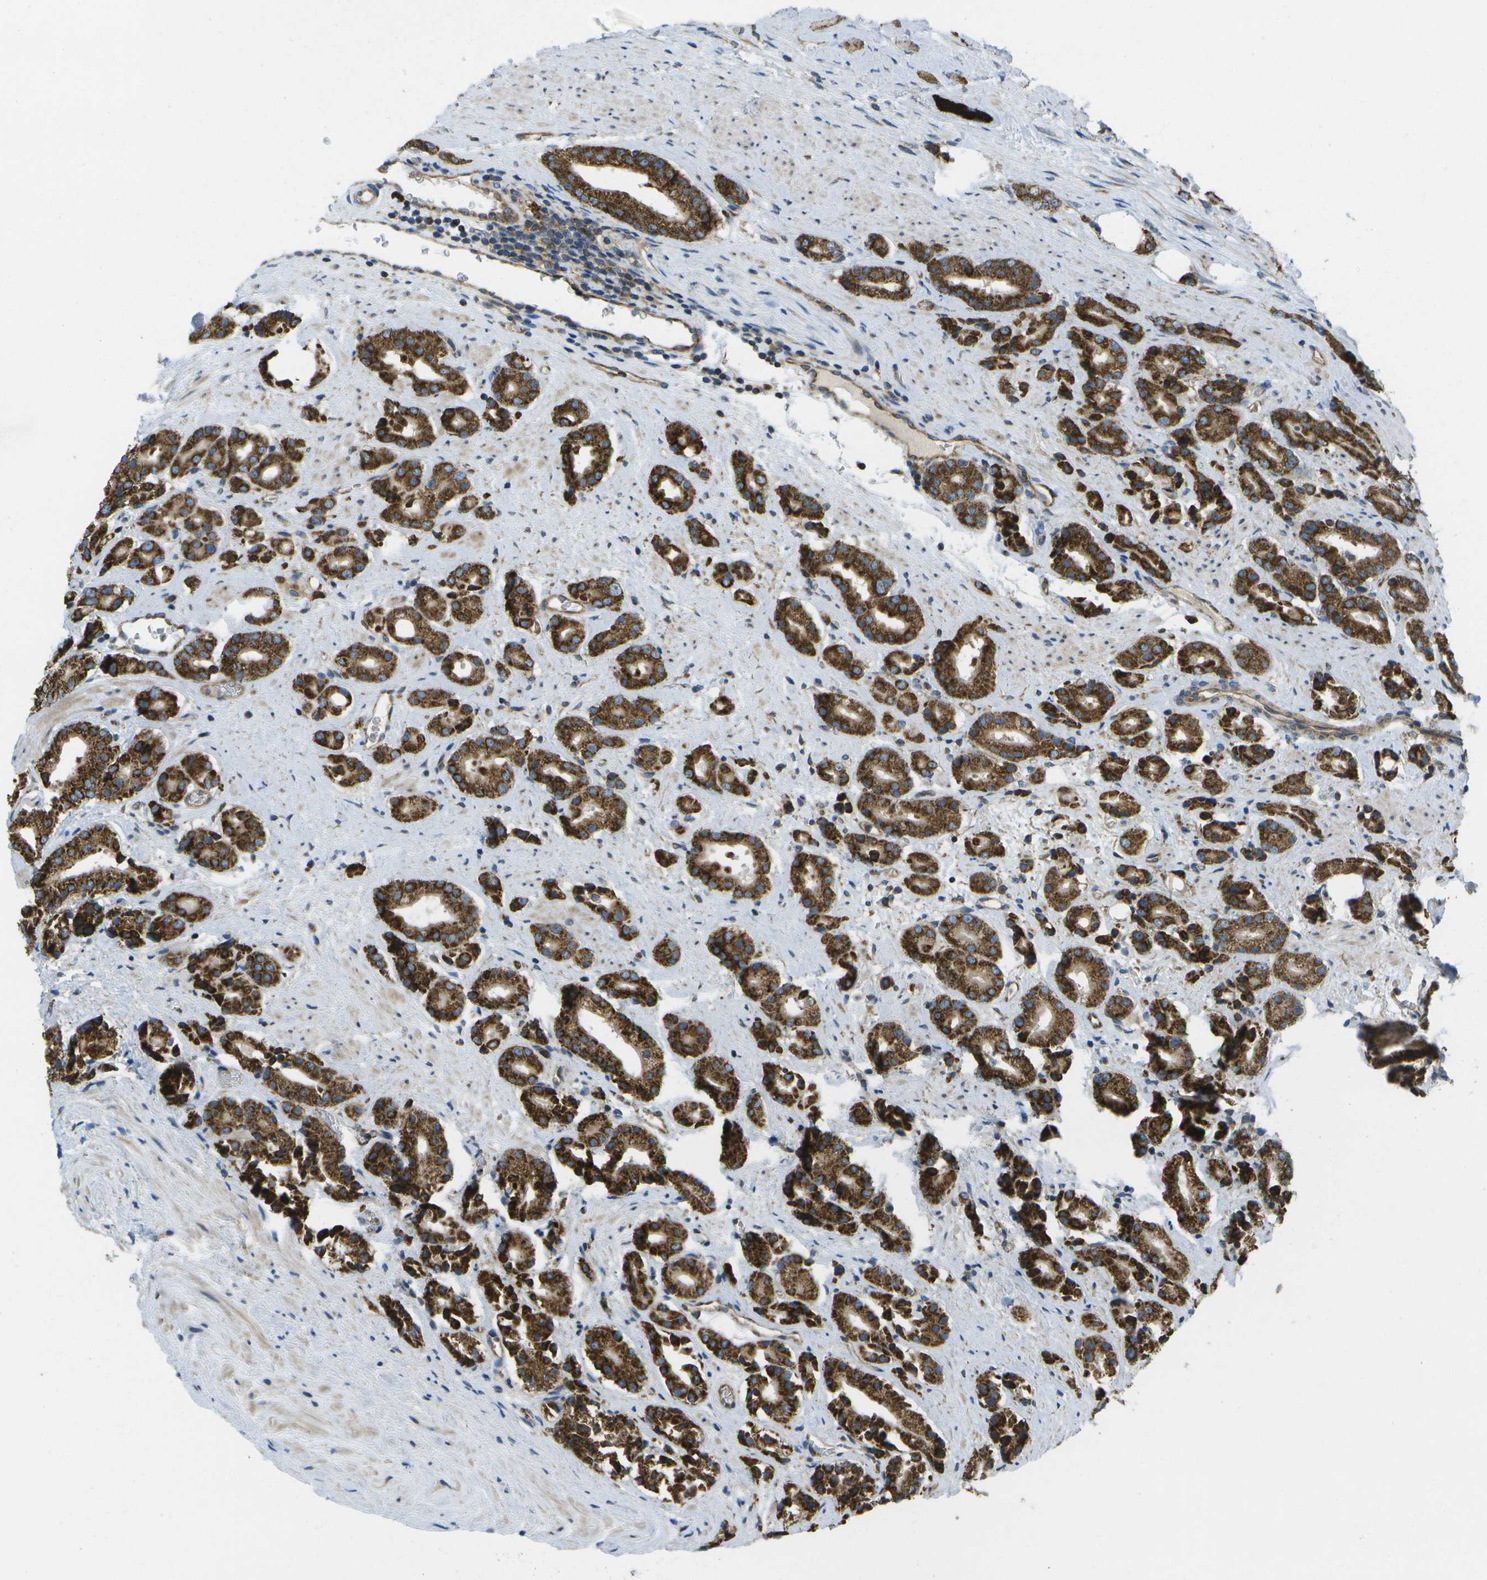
{"staining": {"intensity": "strong", "quantity": ">75%", "location": "cytoplasmic/membranous"}, "tissue": "prostate cancer", "cell_type": "Tumor cells", "image_type": "cancer", "snomed": [{"axis": "morphology", "description": "Normal tissue, NOS"}, {"axis": "morphology", "description": "Adenocarcinoma, High grade"}, {"axis": "topography", "description": "Prostate"}, {"axis": "topography", "description": "Seminal veicle"}], "caption": "Tumor cells exhibit strong cytoplasmic/membranous positivity in about >75% of cells in prostate cancer (high-grade adenocarcinoma). Nuclei are stained in blue.", "gene": "DPM3", "patient": {"sex": "male", "age": 55}}